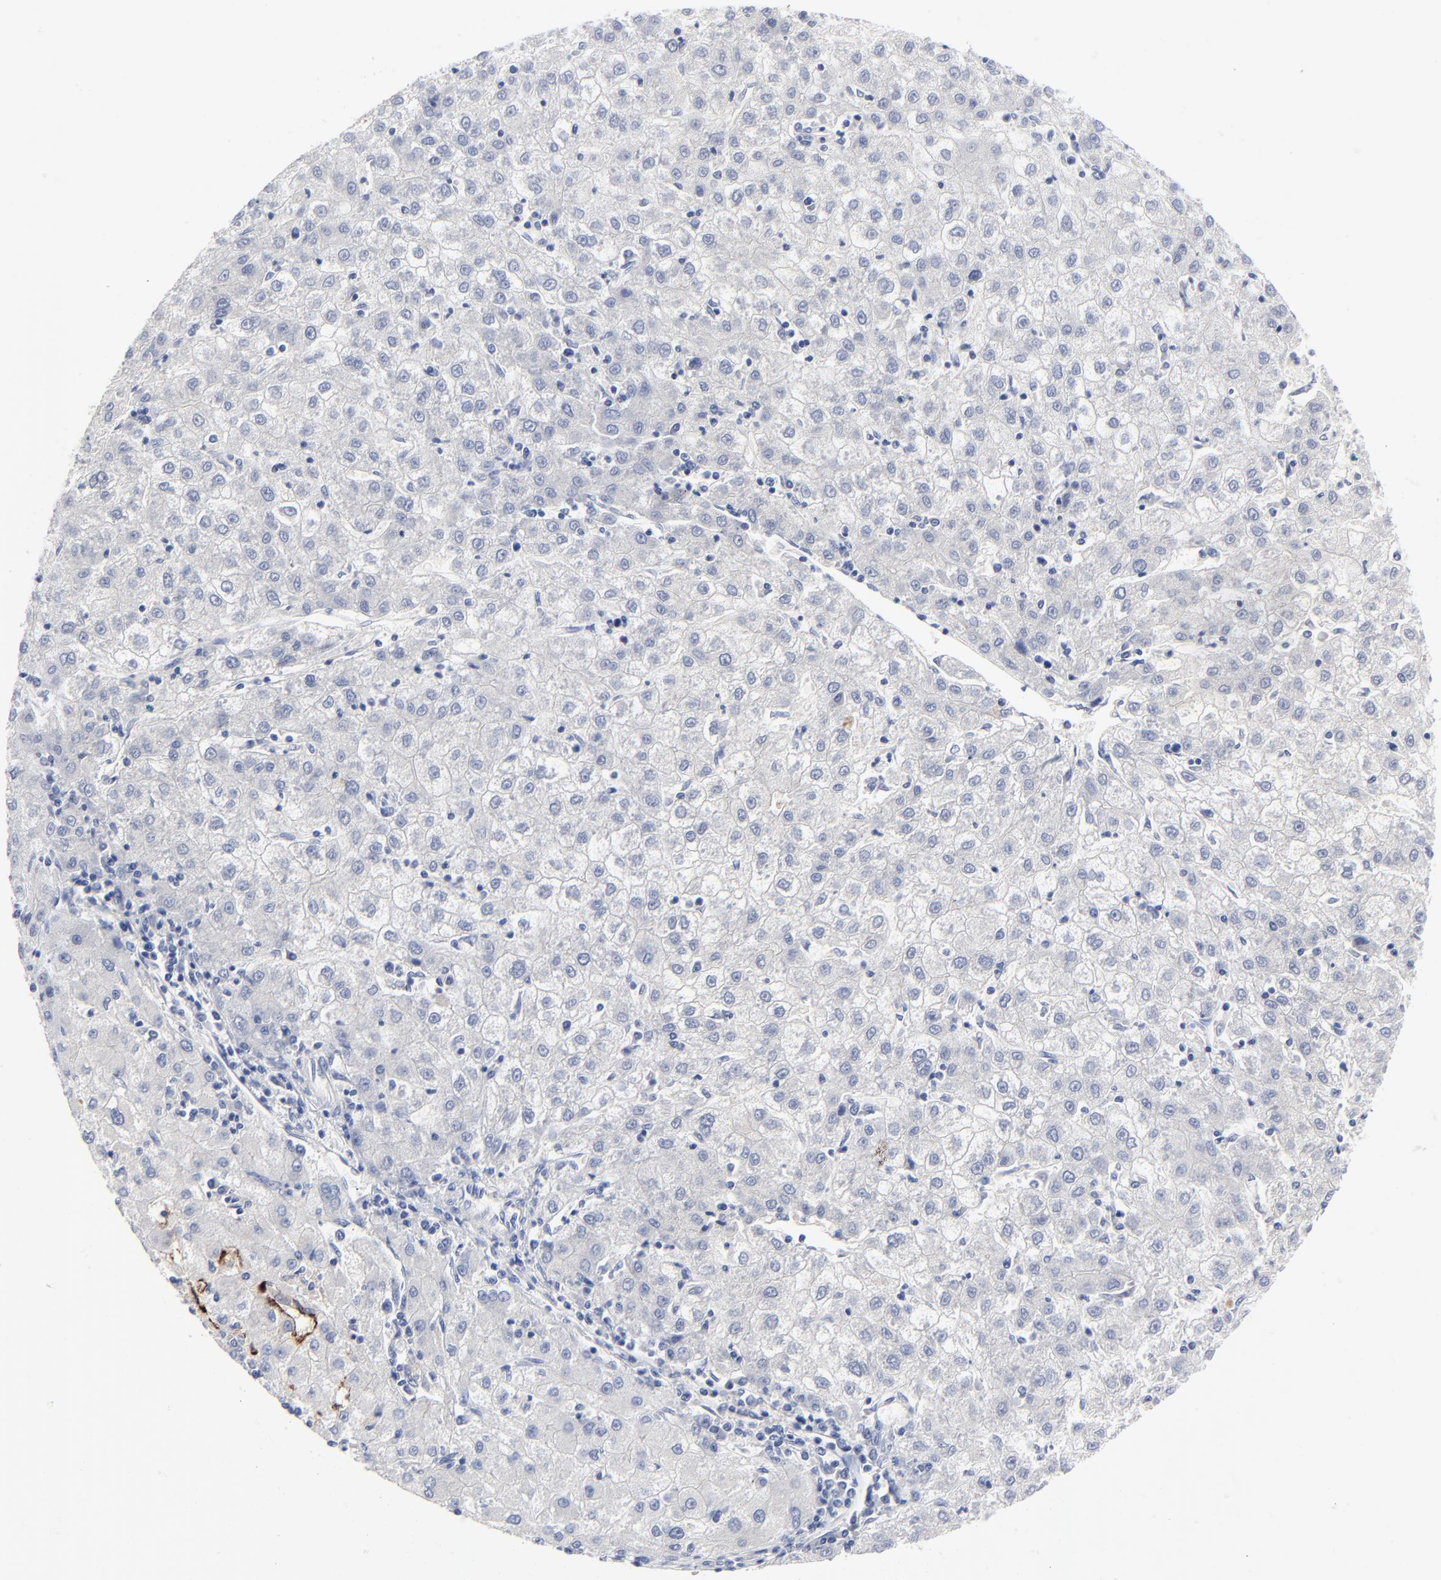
{"staining": {"intensity": "negative", "quantity": "none", "location": "none"}, "tissue": "liver cancer", "cell_type": "Tumor cells", "image_type": "cancer", "snomed": [{"axis": "morphology", "description": "Carcinoma, Hepatocellular, NOS"}, {"axis": "topography", "description": "Liver"}], "caption": "Liver hepatocellular carcinoma was stained to show a protein in brown. There is no significant expression in tumor cells.", "gene": "CLEC4G", "patient": {"sex": "male", "age": 72}}